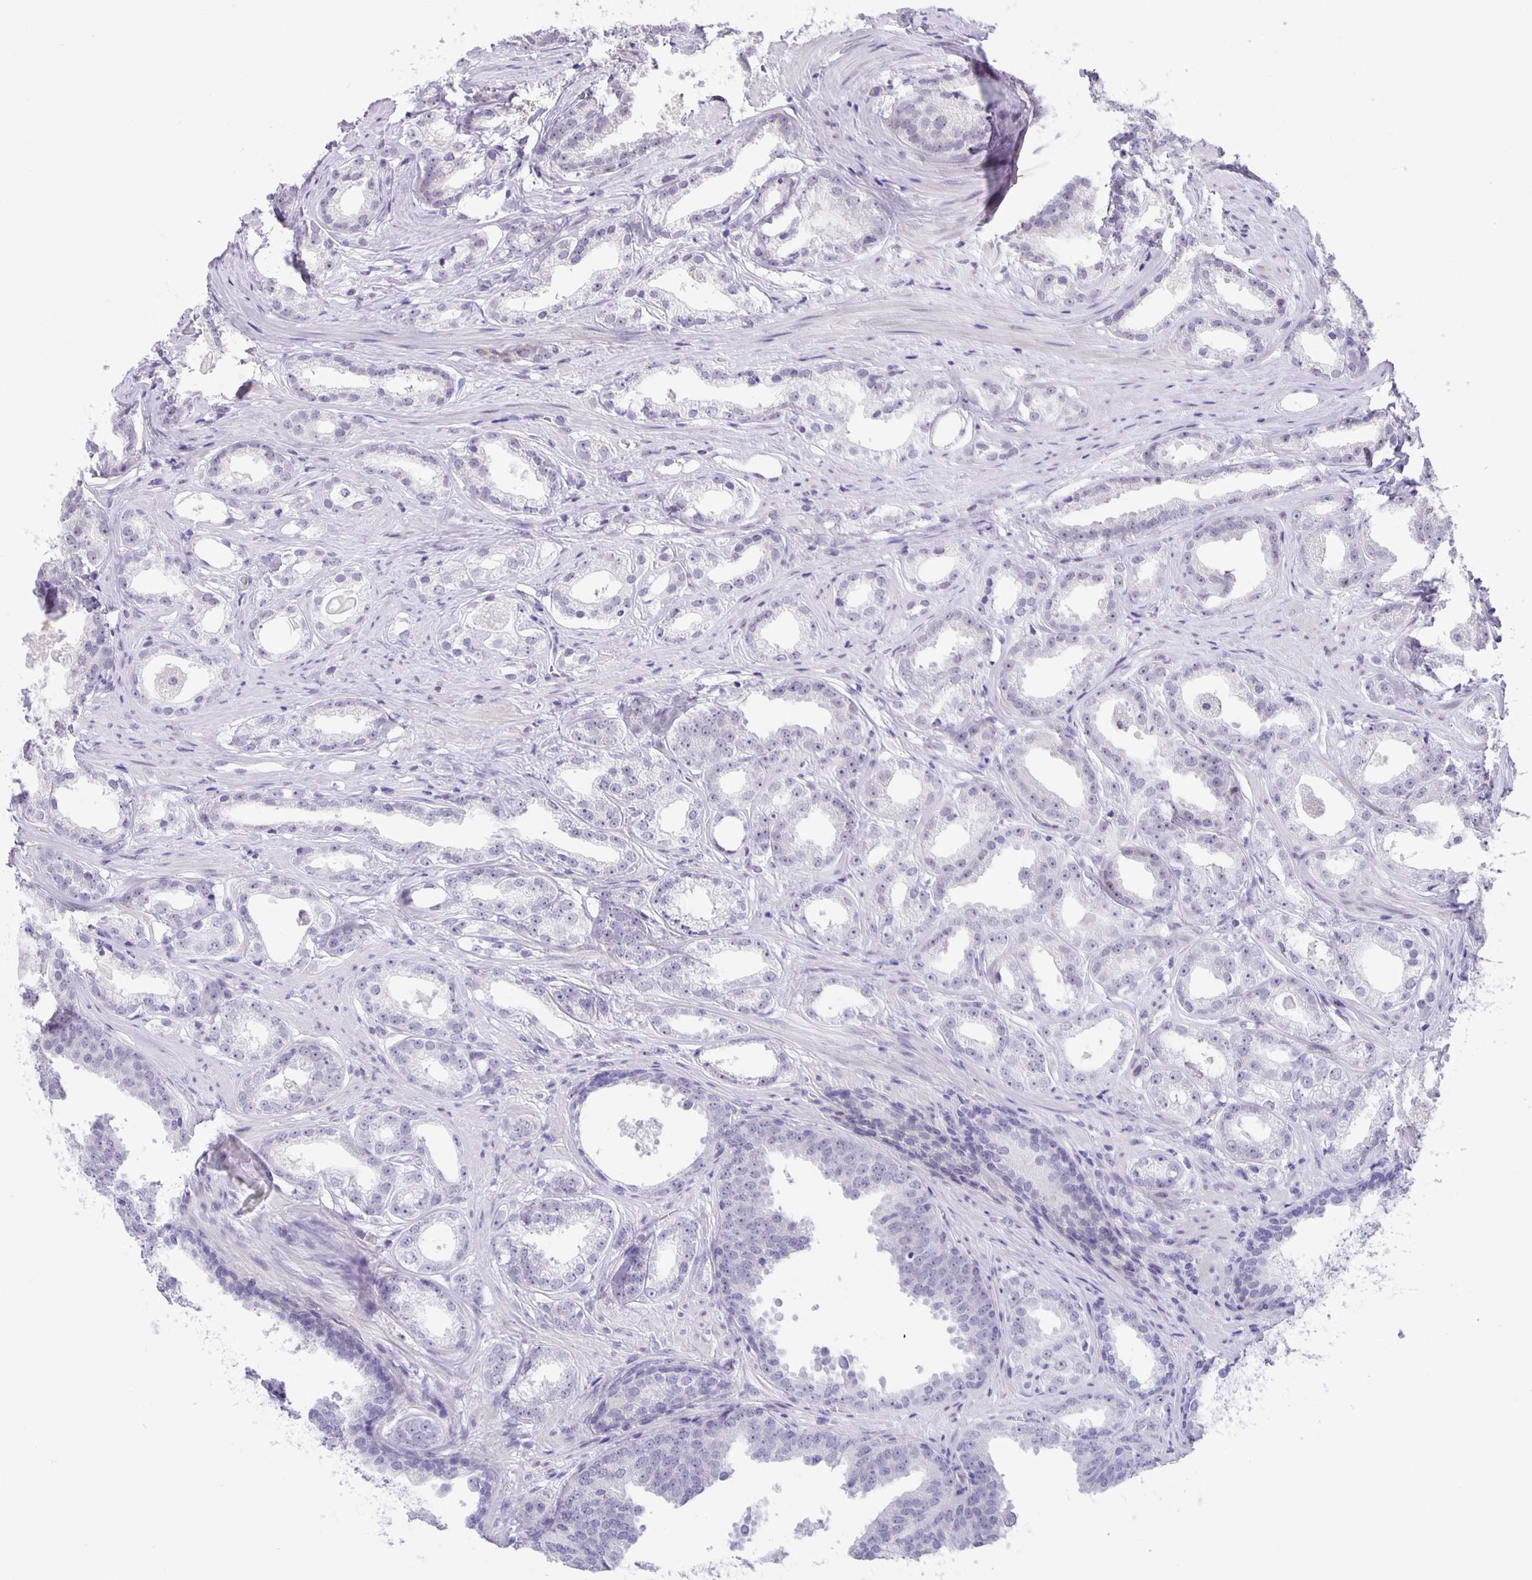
{"staining": {"intensity": "negative", "quantity": "none", "location": "none"}, "tissue": "prostate cancer", "cell_type": "Tumor cells", "image_type": "cancer", "snomed": [{"axis": "morphology", "description": "Adenocarcinoma, Low grade"}, {"axis": "topography", "description": "Prostate"}], "caption": "Human low-grade adenocarcinoma (prostate) stained for a protein using immunohistochemistry (IHC) reveals no positivity in tumor cells.", "gene": "PHRF1", "patient": {"sex": "male", "age": 65}}